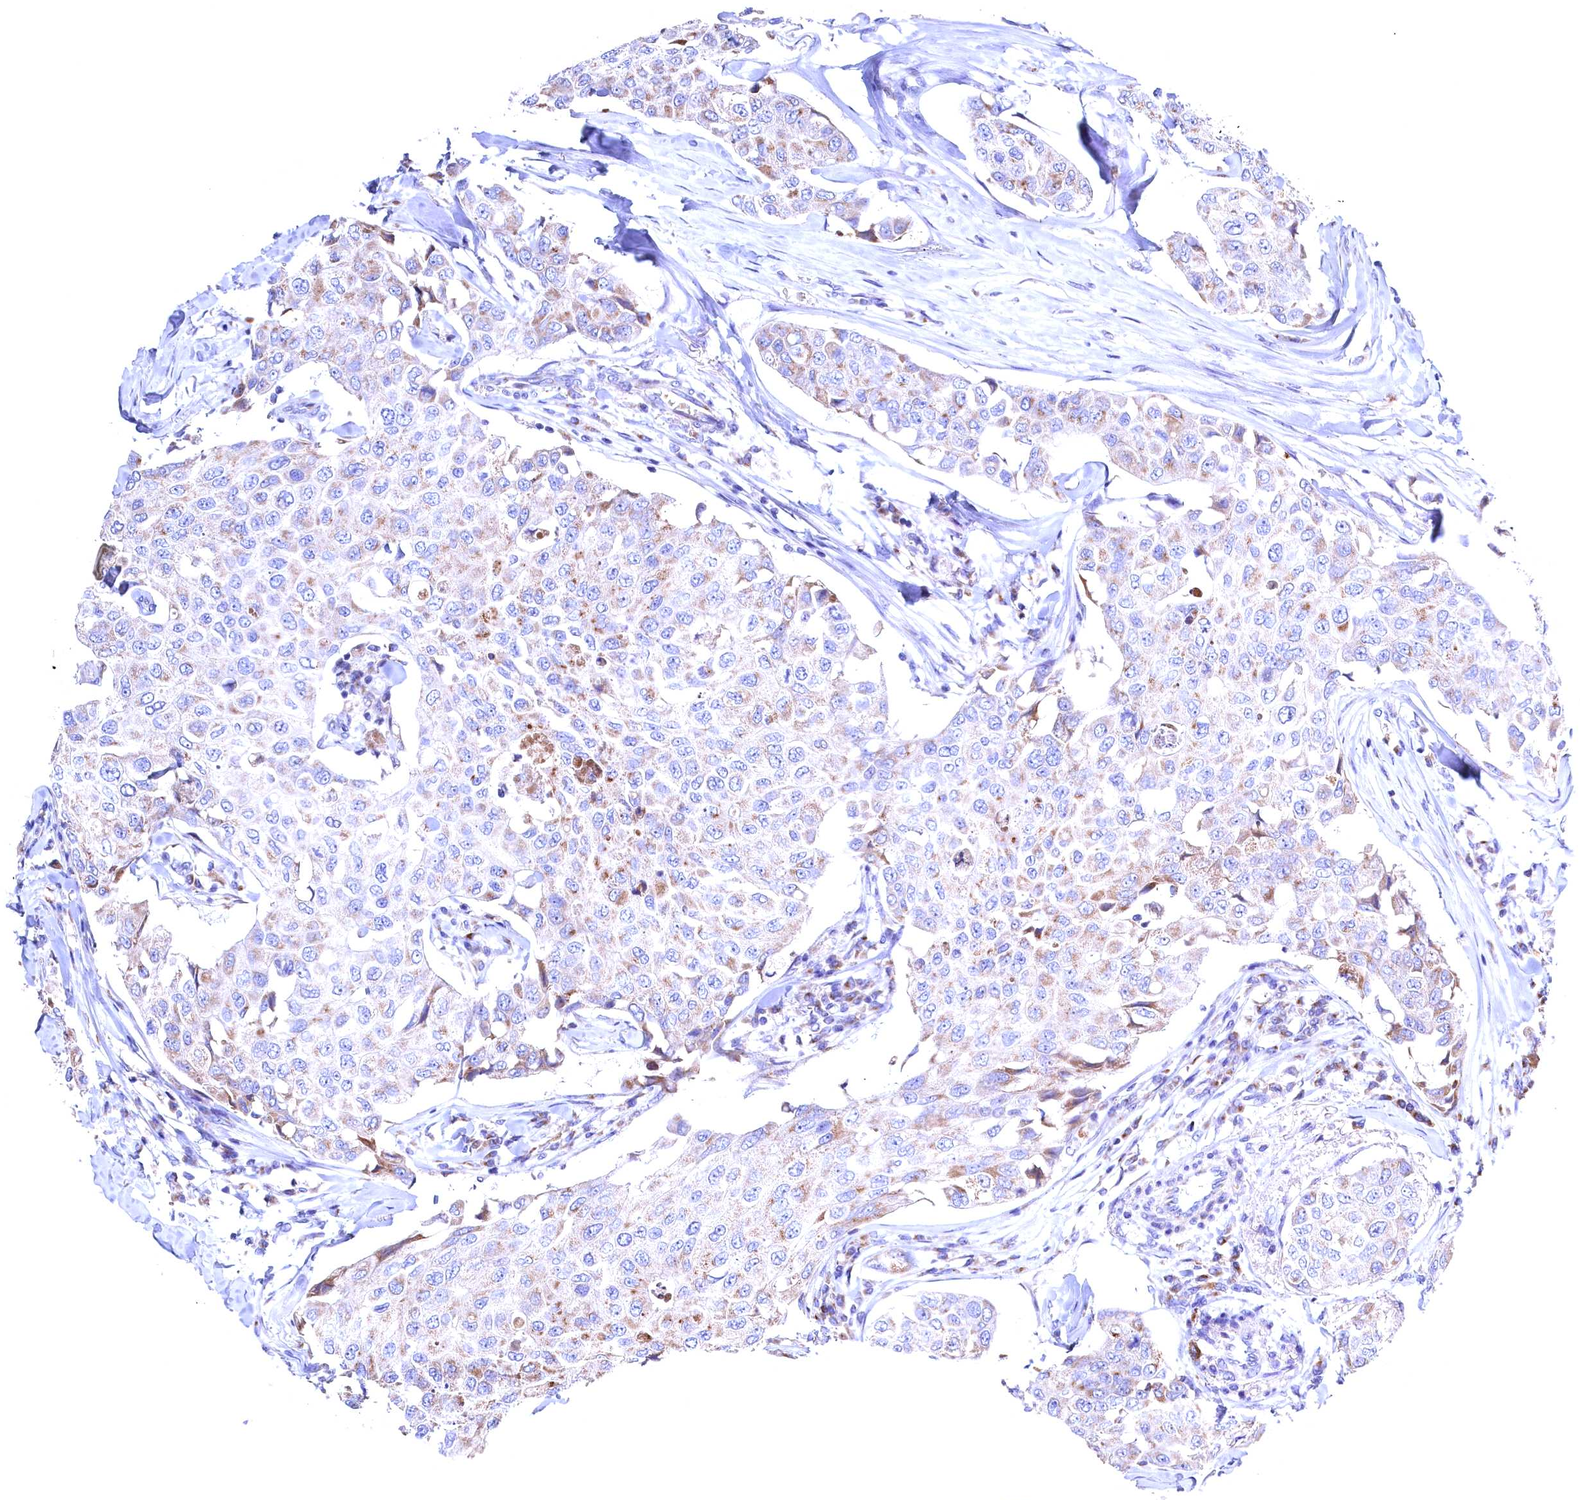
{"staining": {"intensity": "moderate", "quantity": "<25%", "location": "cytoplasmic/membranous"}, "tissue": "breast cancer", "cell_type": "Tumor cells", "image_type": "cancer", "snomed": [{"axis": "morphology", "description": "Duct carcinoma"}, {"axis": "topography", "description": "Breast"}], "caption": "Breast cancer stained with a protein marker shows moderate staining in tumor cells.", "gene": "GPR108", "patient": {"sex": "female", "age": 80}}